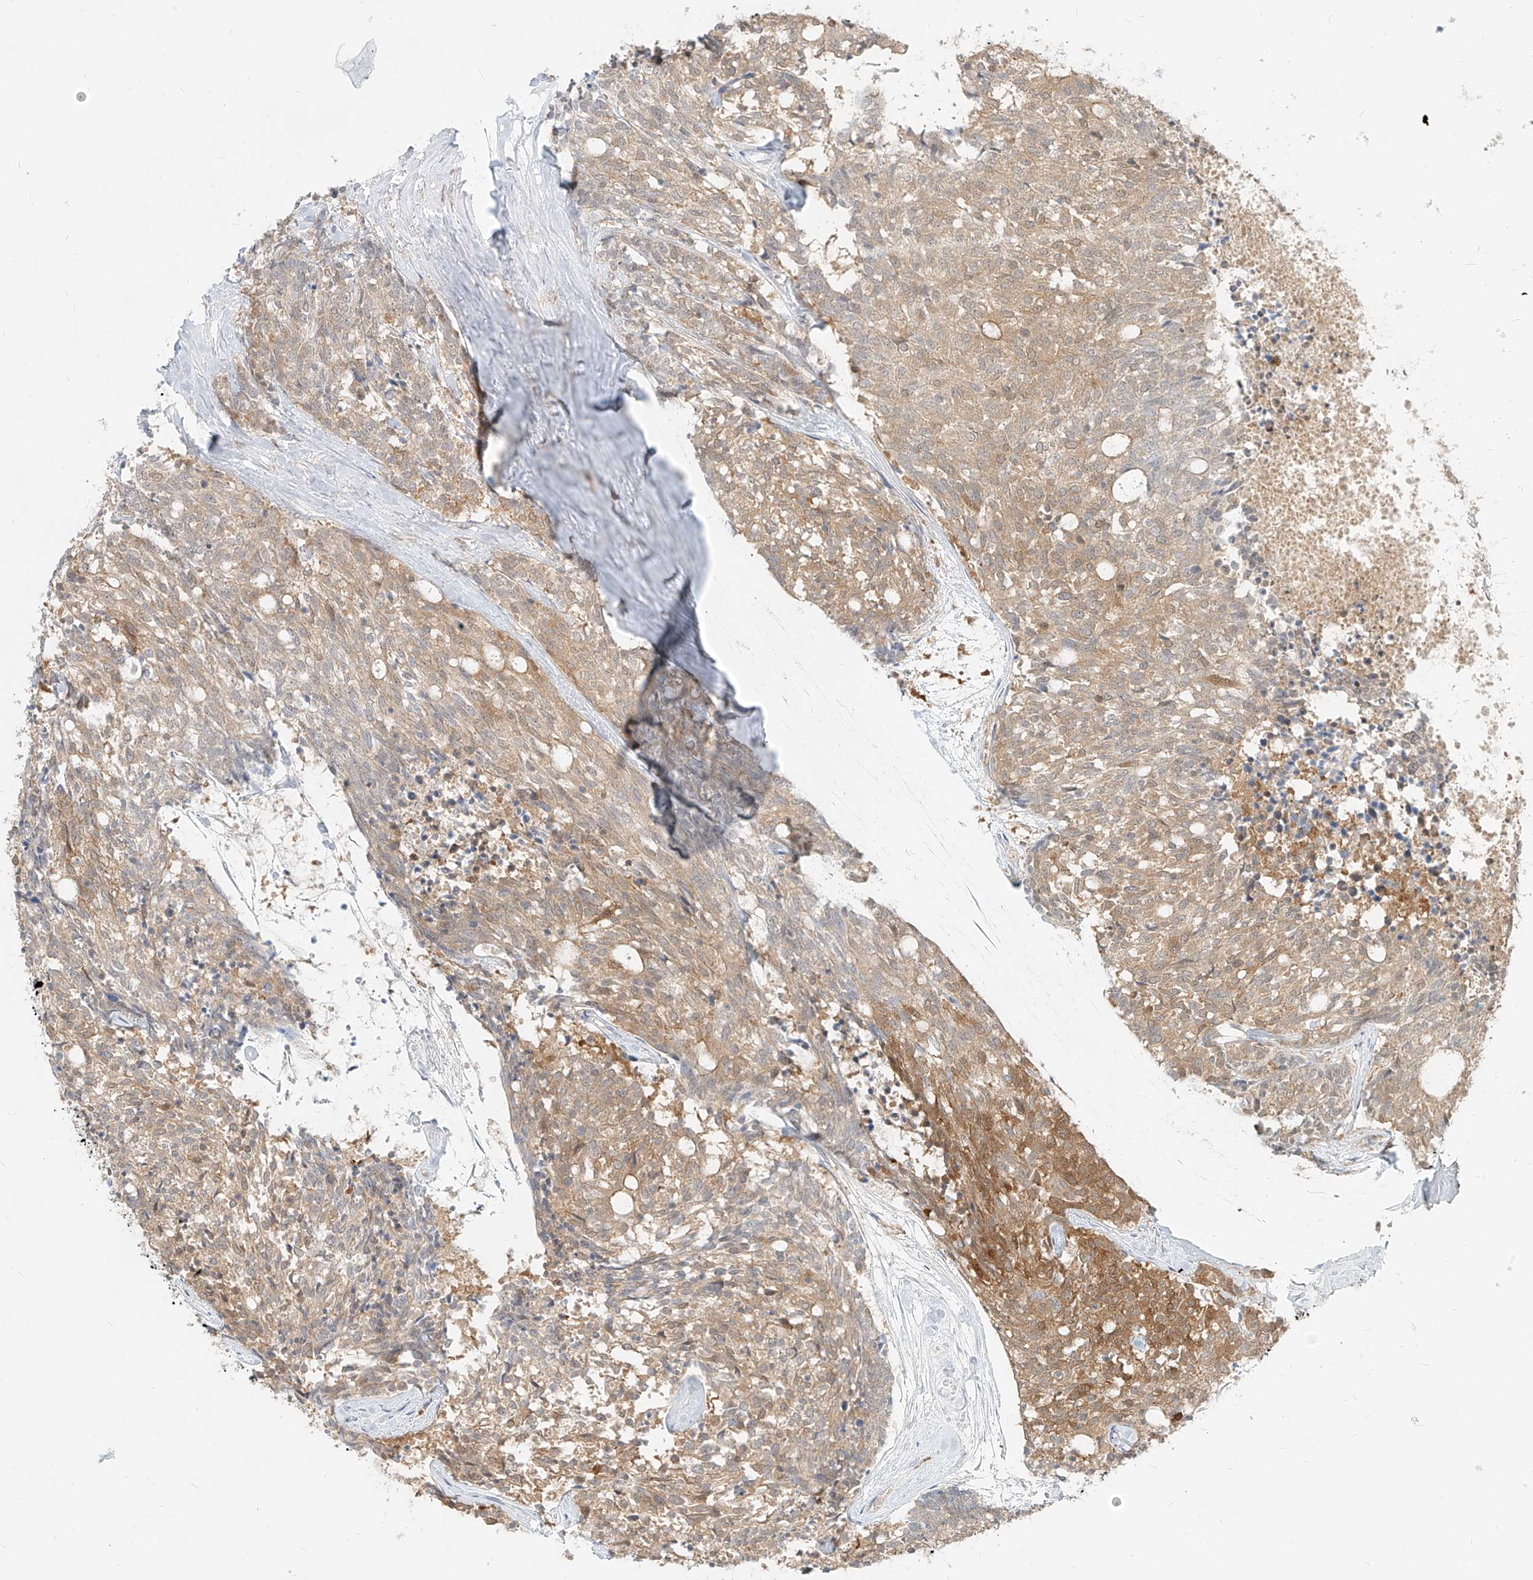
{"staining": {"intensity": "moderate", "quantity": ">75%", "location": "cytoplasmic/membranous"}, "tissue": "carcinoid", "cell_type": "Tumor cells", "image_type": "cancer", "snomed": [{"axis": "morphology", "description": "Carcinoid, malignant, NOS"}, {"axis": "topography", "description": "Pancreas"}], "caption": "Immunohistochemical staining of human carcinoid exhibits medium levels of moderate cytoplasmic/membranous protein expression in about >75% of tumor cells.", "gene": "PGD", "patient": {"sex": "female", "age": 54}}